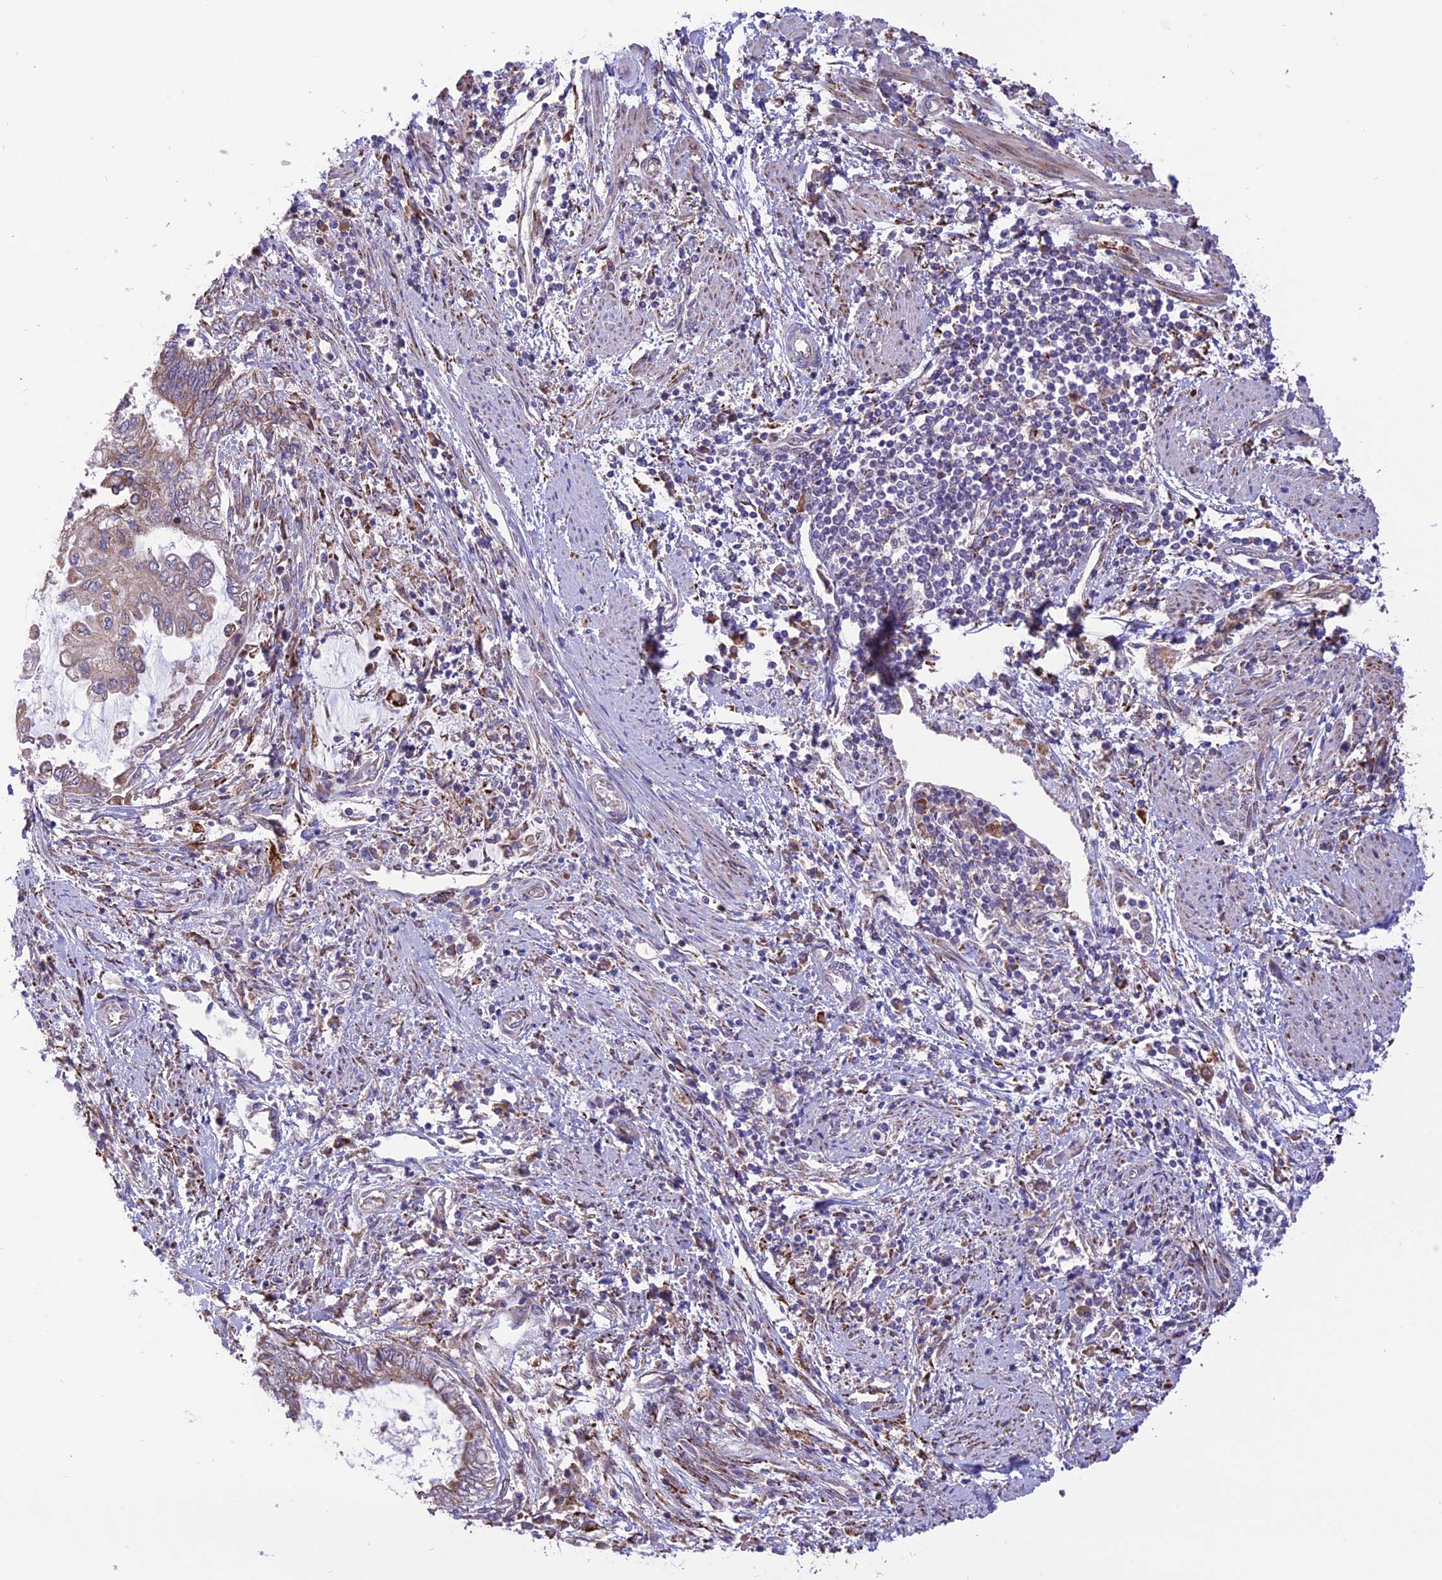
{"staining": {"intensity": "weak", "quantity": "25%-75%", "location": "cytoplasmic/membranous"}, "tissue": "endometrial cancer", "cell_type": "Tumor cells", "image_type": "cancer", "snomed": [{"axis": "morphology", "description": "Adenocarcinoma, NOS"}, {"axis": "topography", "description": "Uterus"}, {"axis": "topography", "description": "Endometrium"}], "caption": "Human endometrial cancer (adenocarcinoma) stained for a protein (brown) displays weak cytoplasmic/membranous positive positivity in approximately 25%-75% of tumor cells.", "gene": "ARMCX6", "patient": {"sex": "female", "age": 70}}